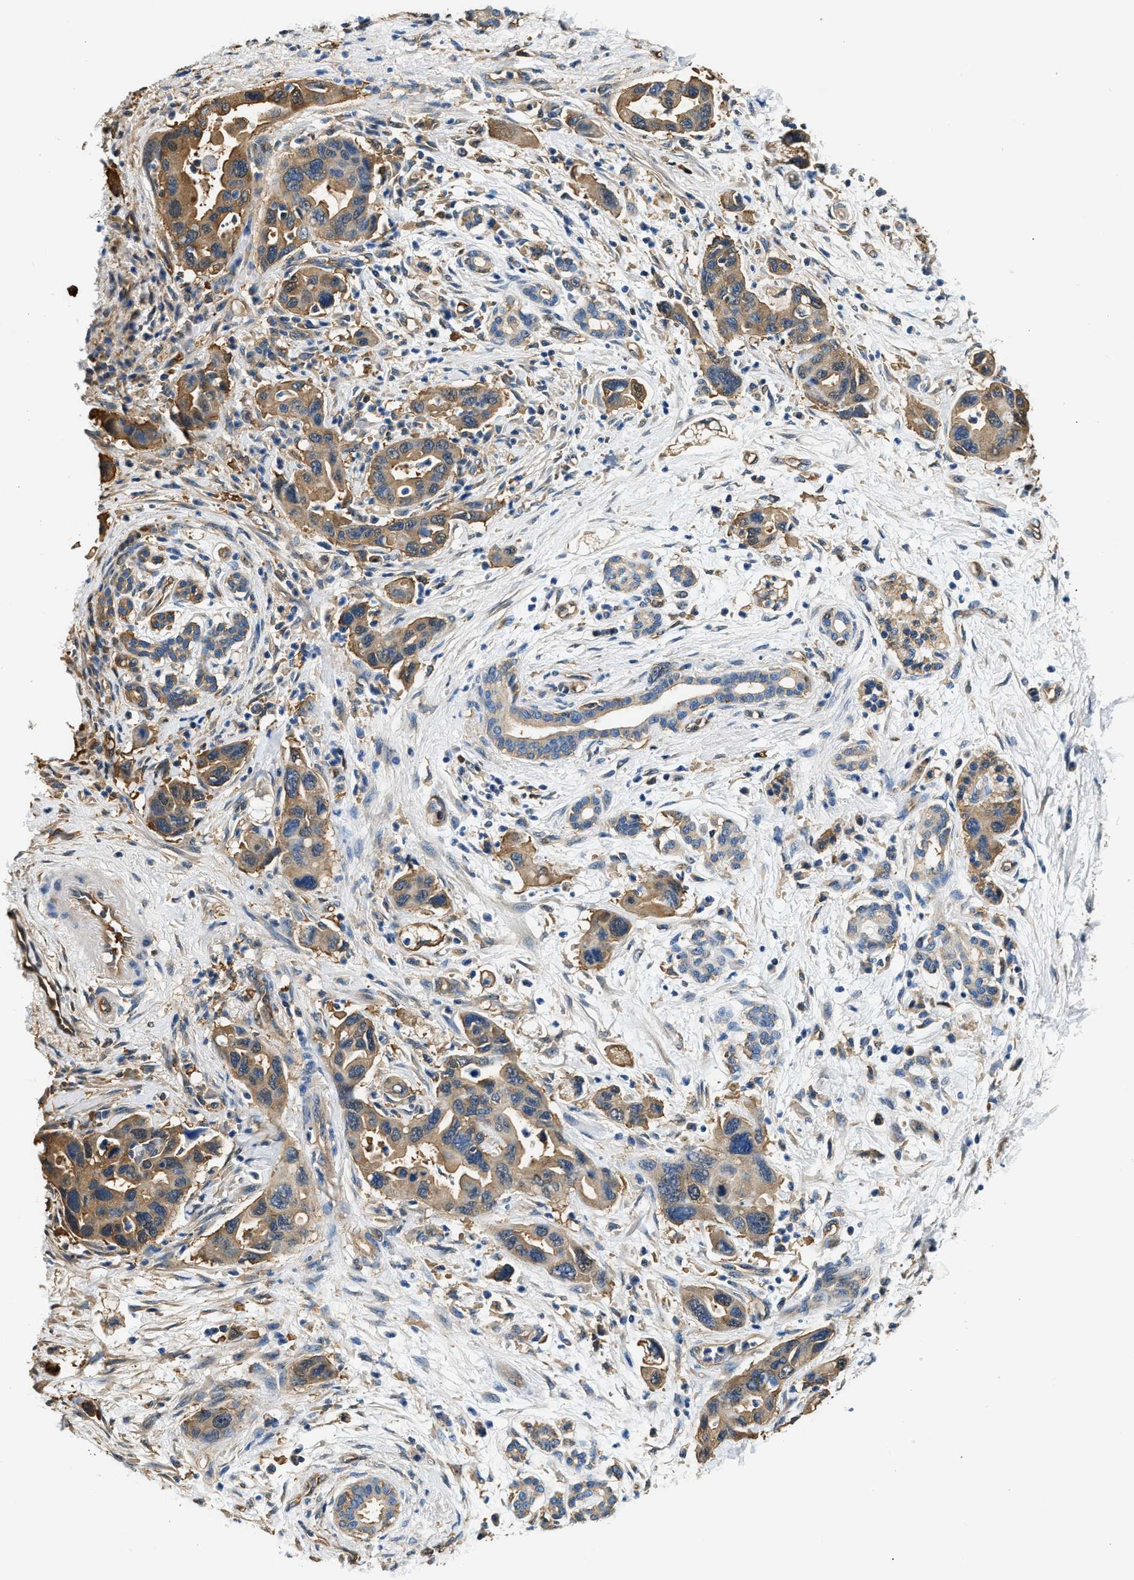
{"staining": {"intensity": "moderate", "quantity": ">75%", "location": "cytoplasmic/membranous"}, "tissue": "pancreatic cancer", "cell_type": "Tumor cells", "image_type": "cancer", "snomed": [{"axis": "morphology", "description": "Normal tissue, NOS"}, {"axis": "morphology", "description": "Adenocarcinoma, NOS"}, {"axis": "topography", "description": "Pancreas"}], "caption": "Immunohistochemistry micrograph of adenocarcinoma (pancreatic) stained for a protein (brown), which demonstrates medium levels of moderate cytoplasmic/membranous positivity in about >75% of tumor cells.", "gene": "PPP2R1B", "patient": {"sex": "female", "age": 71}}